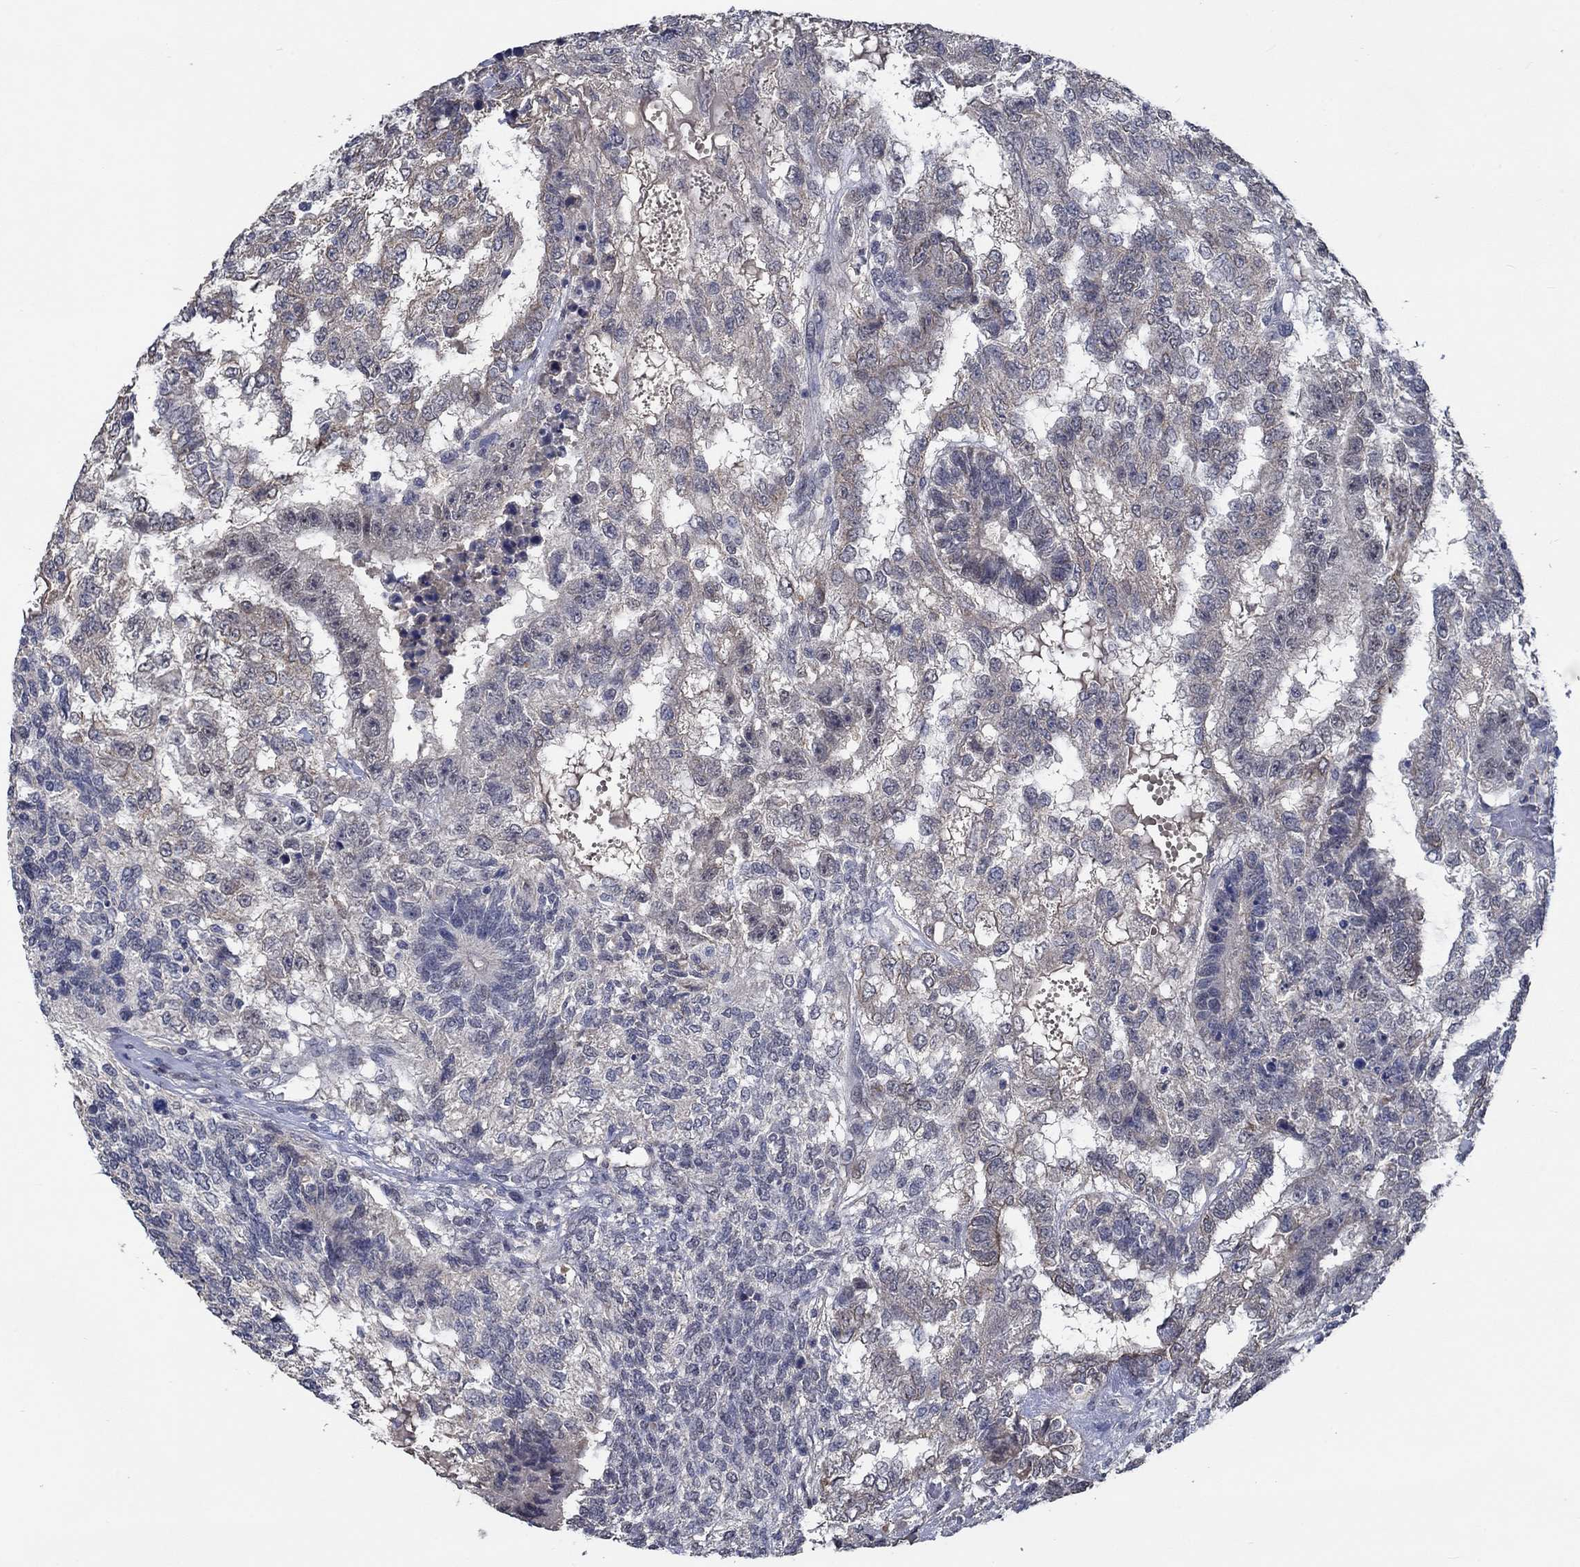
{"staining": {"intensity": "weak", "quantity": "<25%", "location": "cytoplasmic/membranous"}, "tissue": "testis cancer", "cell_type": "Tumor cells", "image_type": "cancer", "snomed": [{"axis": "morphology", "description": "Seminoma, NOS"}, {"axis": "morphology", "description": "Carcinoma, Embryonal, NOS"}, {"axis": "topography", "description": "Testis"}], "caption": "This is a image of IHC staining of testis cancer (embryonal carcinoma), which shows no positivity in tumor cells.", "gene": "OBSCN", "patient": {"sex": "male", "age": 41}}